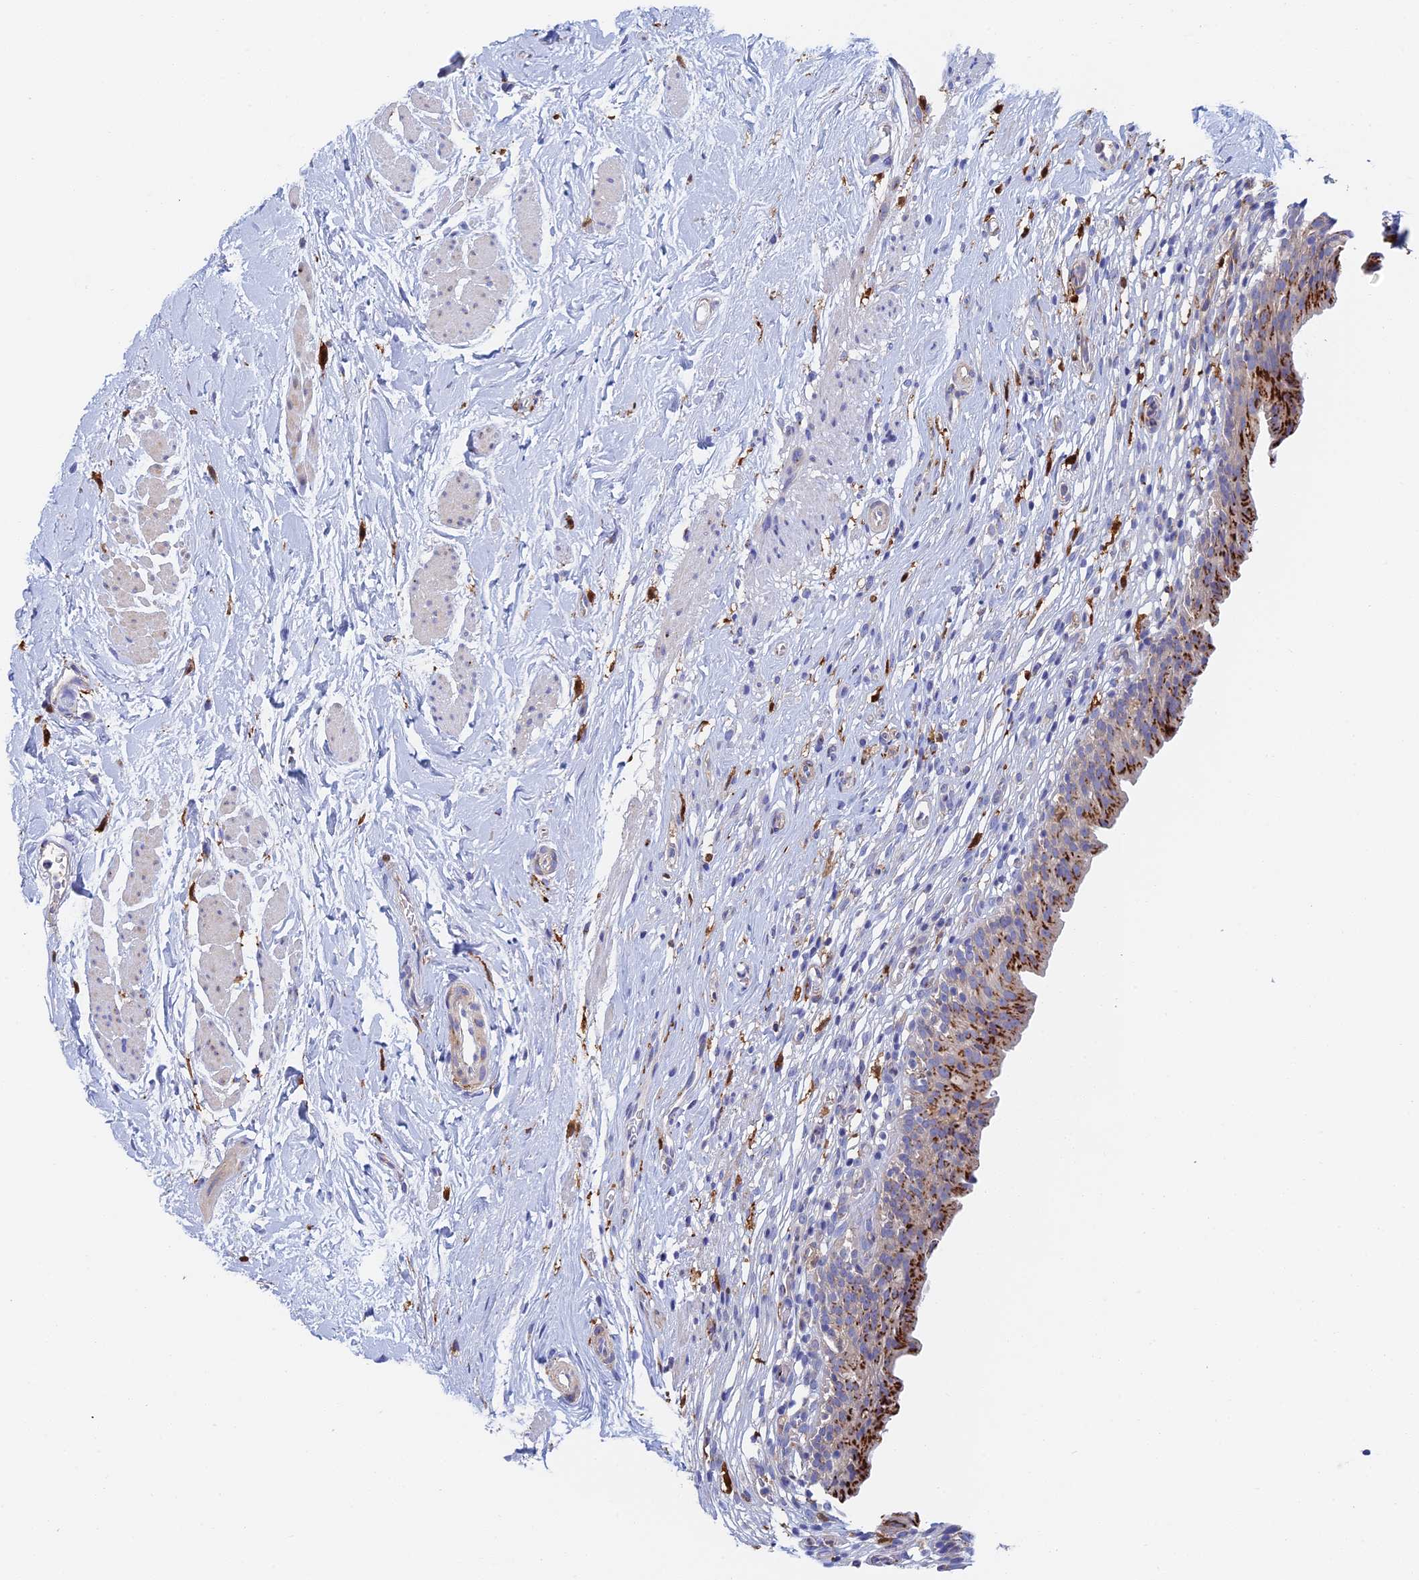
{"staining": {"intensity": "strong", "quantity": "25%-75%", "location": "cytoplasmic/membranous"}, "tissue": "urinary bladder", "cell_type": "Urothelial cells", "image_type": "normal", "snomed": [{"axis": "morphology", "description": "Normal tissue, NOS"}, {"axis": "morphology", "description": "Inflammation, NOS"}, {"axis": "topography", "description": "Urinary bladder"}], "caption": "Immunohistochemical staining of normal urinary bladder shows strong cytoplasmic/membranous protein expression in approximately 25%-75% of urothelial cells. The protein of interest is shown in brown color, while the nuclei are stained blue.", "gene": "SLC24A3", "patient": {"sex": "male", "age": 63}}